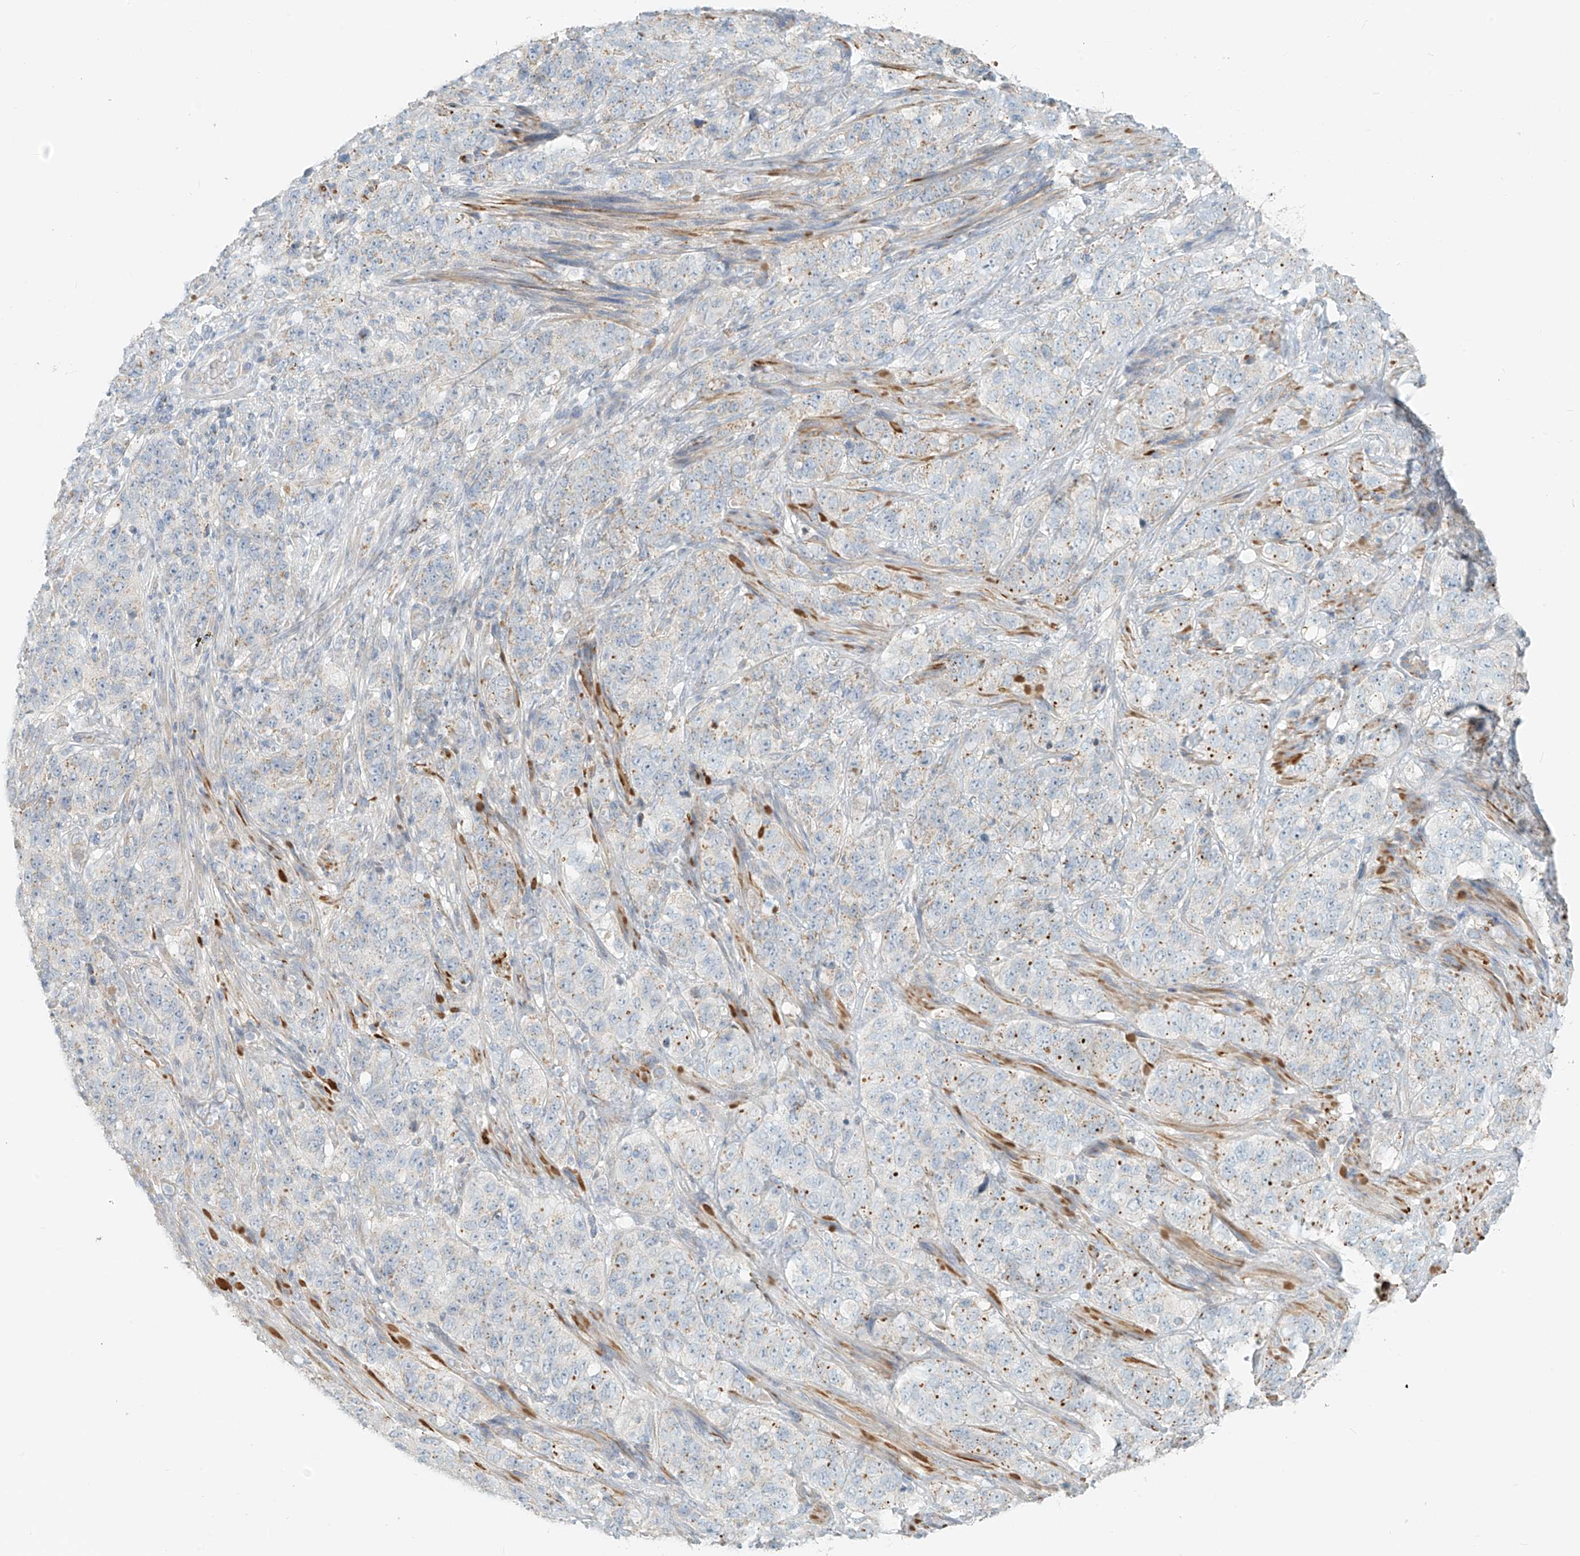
{"staining": {"intensity": "negative", "quantity": "none", "location": "none"}, "tissue": "stomach cancer", "cell_type": "Tumor cells", "image_type": "cancer", "snomed": [{"axis": "morphology", "description": "Adenocarcinoma, NOS"}, {"axis": "topography", "description": "Stomach"}], "caption": "Immunohistochemical staining of human stomach cancer shows no significant positivity in tumor cells.", "gene": "UST", "patient": {"sex": "male", "age": 48}}